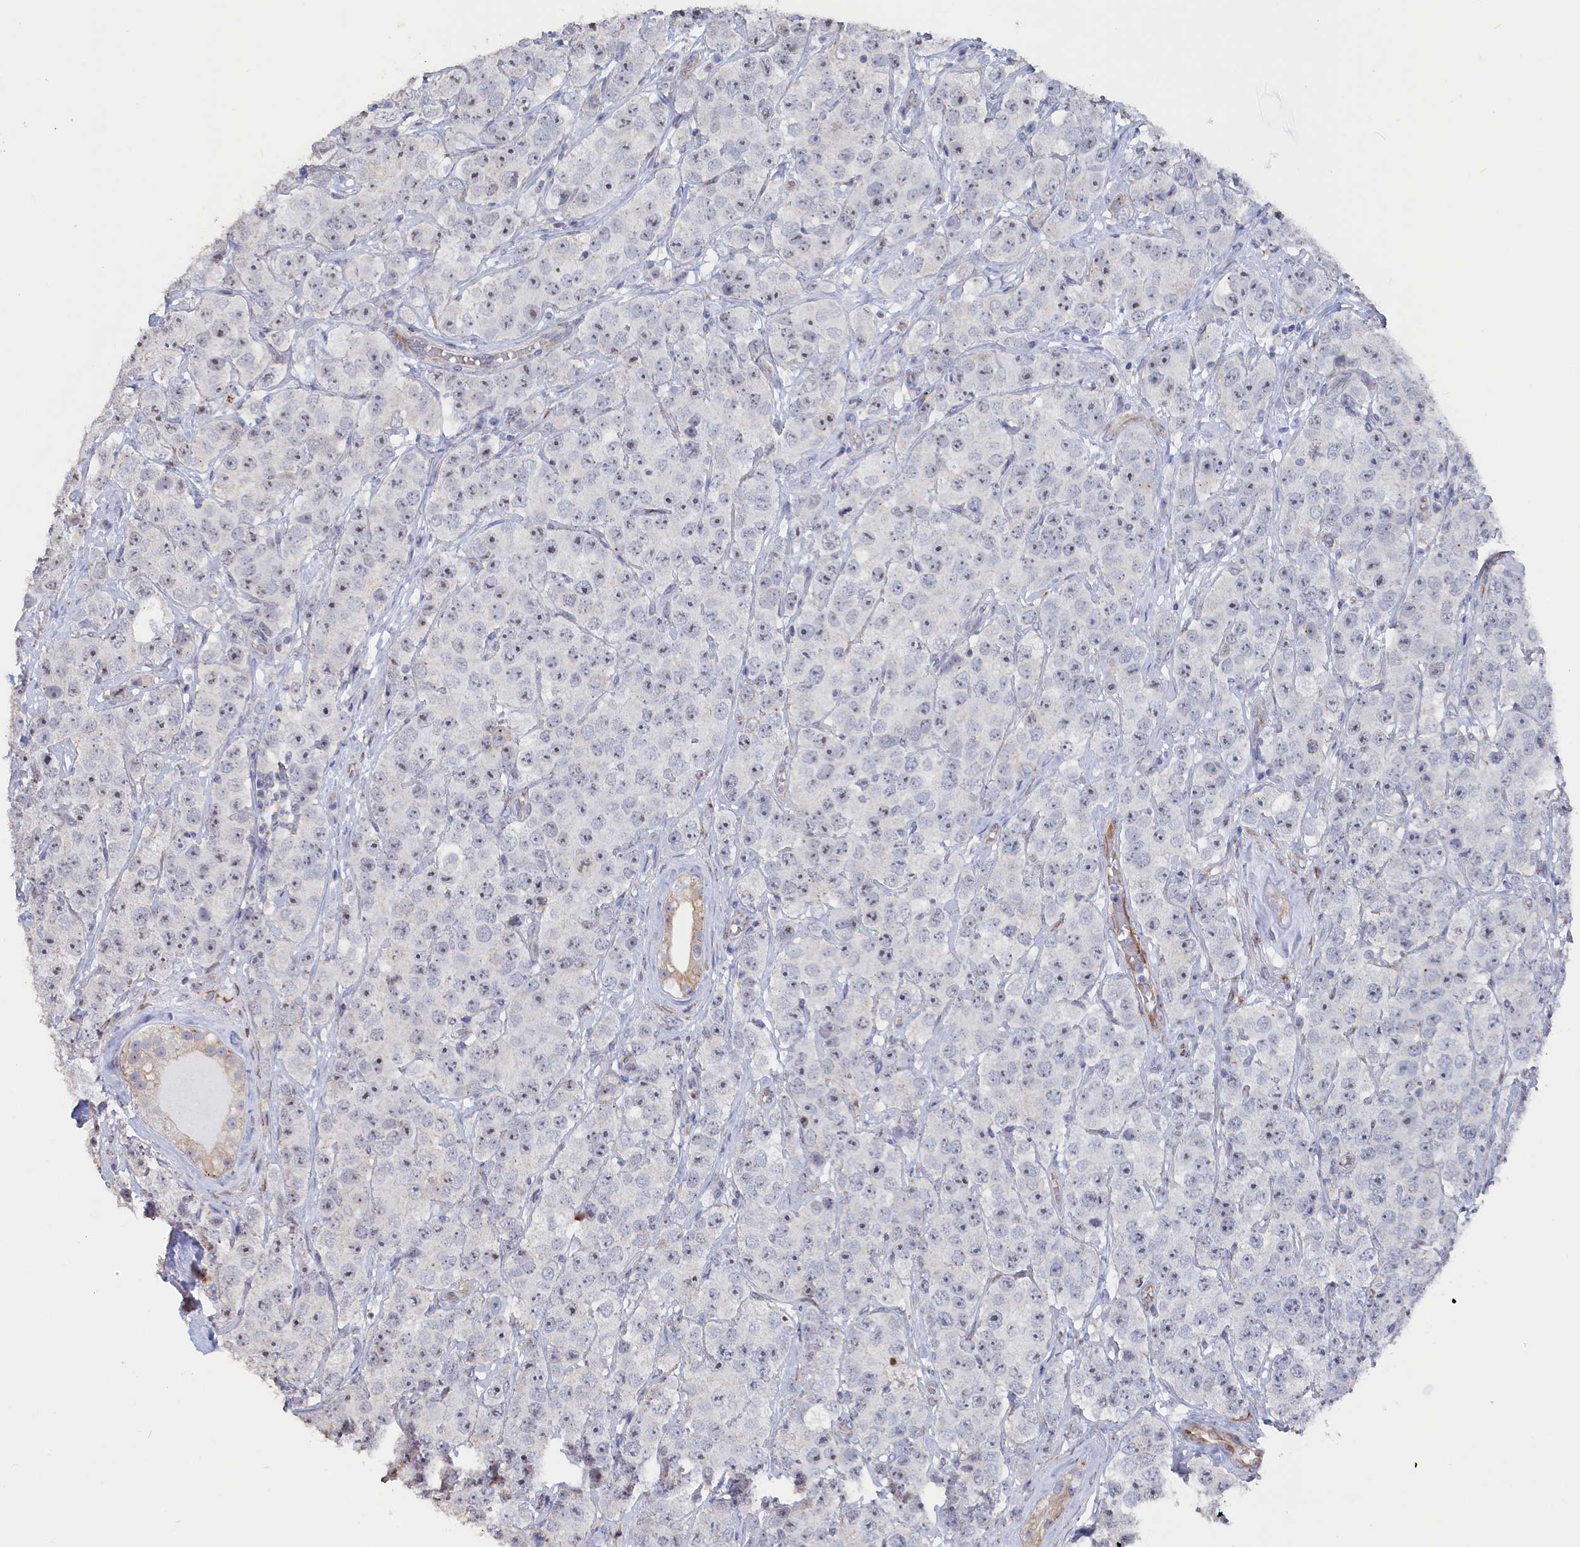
{"staining": {"intensity": "moderate", "quantity": "<25%", "location": "nuclear"}, "tissue": "testis cancer", "cell_type": "Tumor cells", "image_type": "cancer", "snomed": [{"axis": "morphology", "description": "Seminoma, NOS"}, {"axis": "topography", "description": "Testis"}], "caption": "Immunohistochemistry micrograph of human testis seminoma stained for a protein (brown), which shows low levels of moderate nuclear positivity in approximately <25% of tumor cells.", "gene": "SEMG2", "patient": {"sex": "male", "age": 28}}